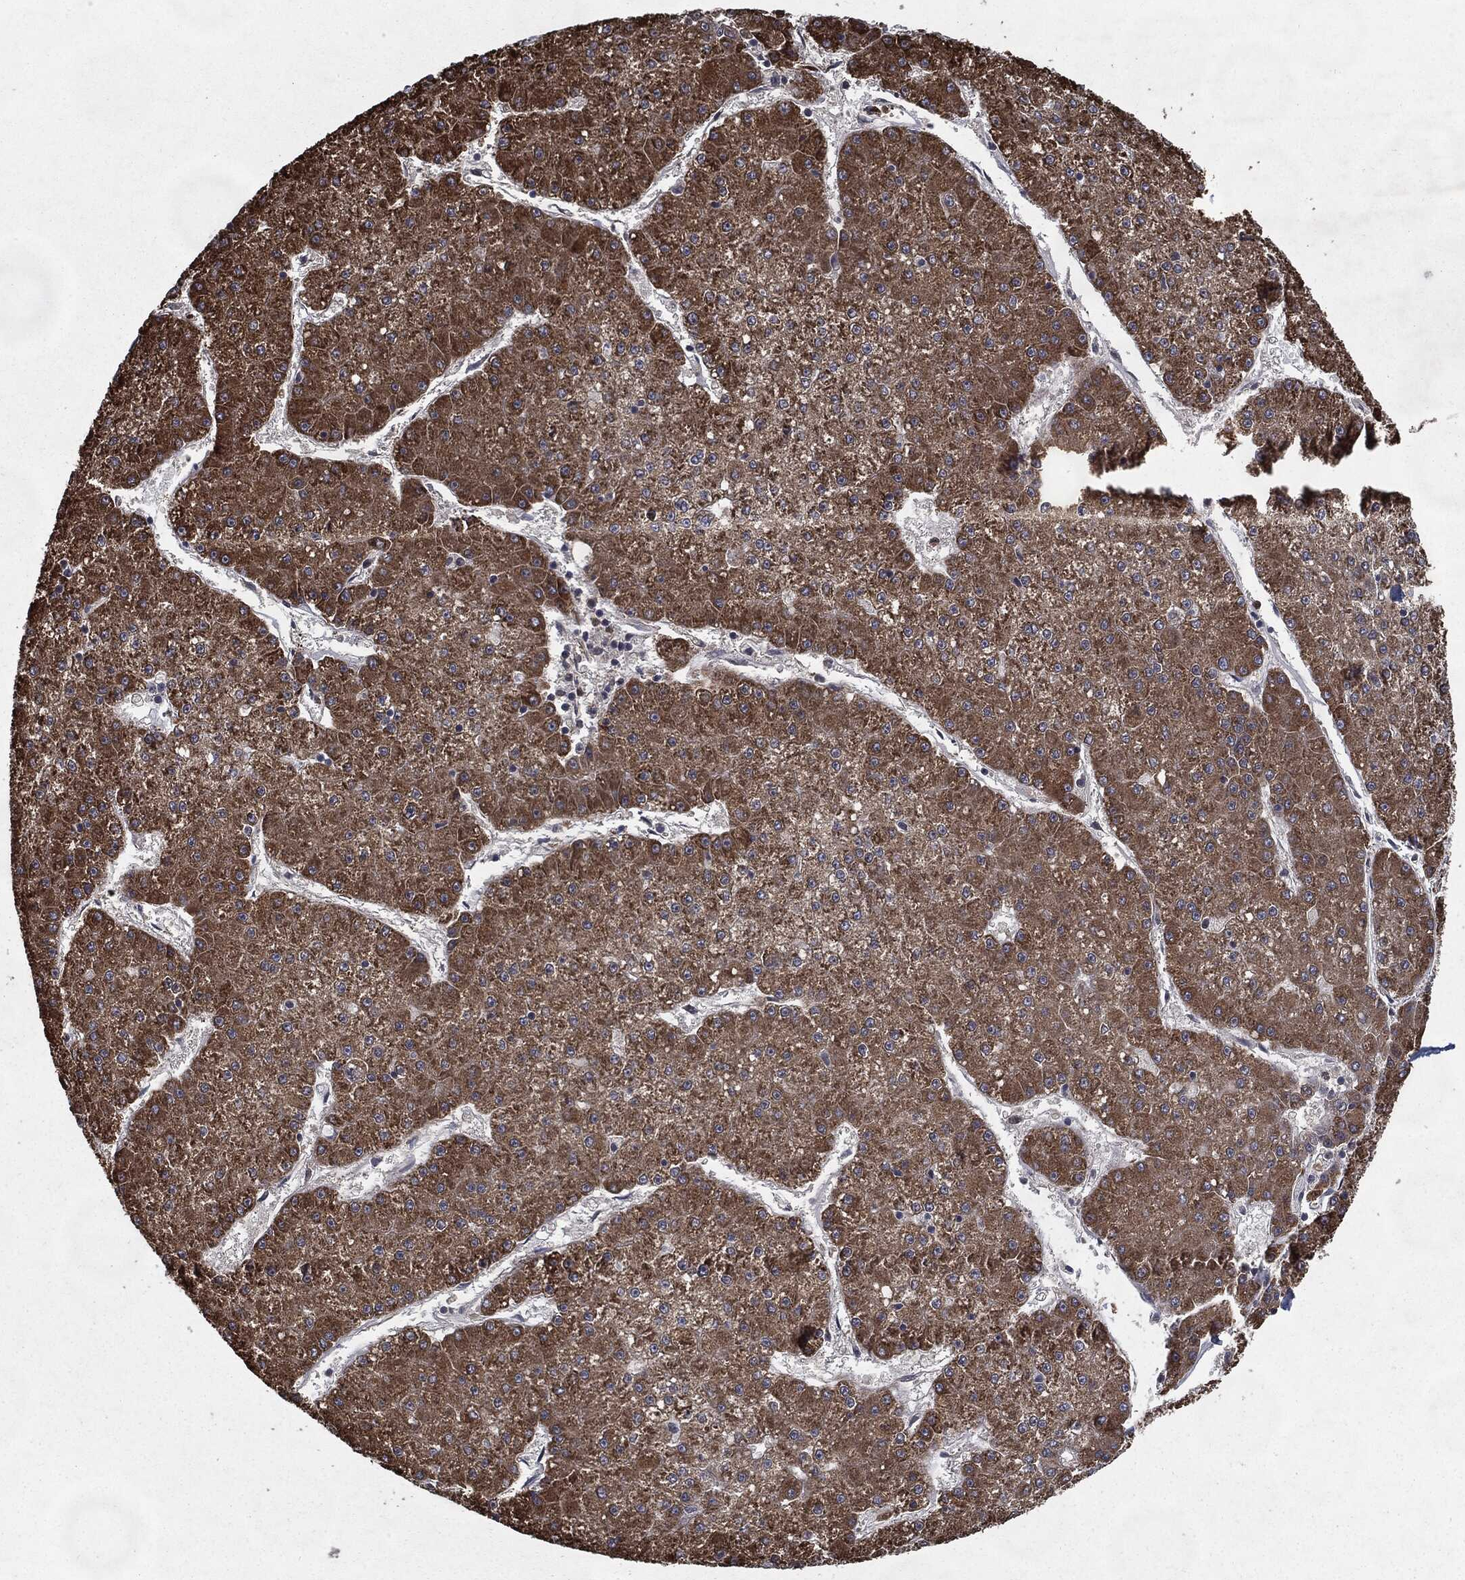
{"staining": {"intensity": "strong", "quantity": ">75%", "location": "cytoplasmic/membranous"}, "tissue": "liver cancer", "cell_type": "Tumor cells", "image_type": "cancer", "snomed": [{"axis": "morphology", "description": "Carcinoma, Hepatocellular, NOS"}, {"axis": "topography", "description": "Liver"}], "caption": "DAB immunohistochemical staining of human liver hepatocellular carcinoma demonstrates strong cytoplasmic/membranous protein expression in about >75% of tumor cells.", "gene": "HDAC5", "patient": {"sex": "male", "age": 73}}